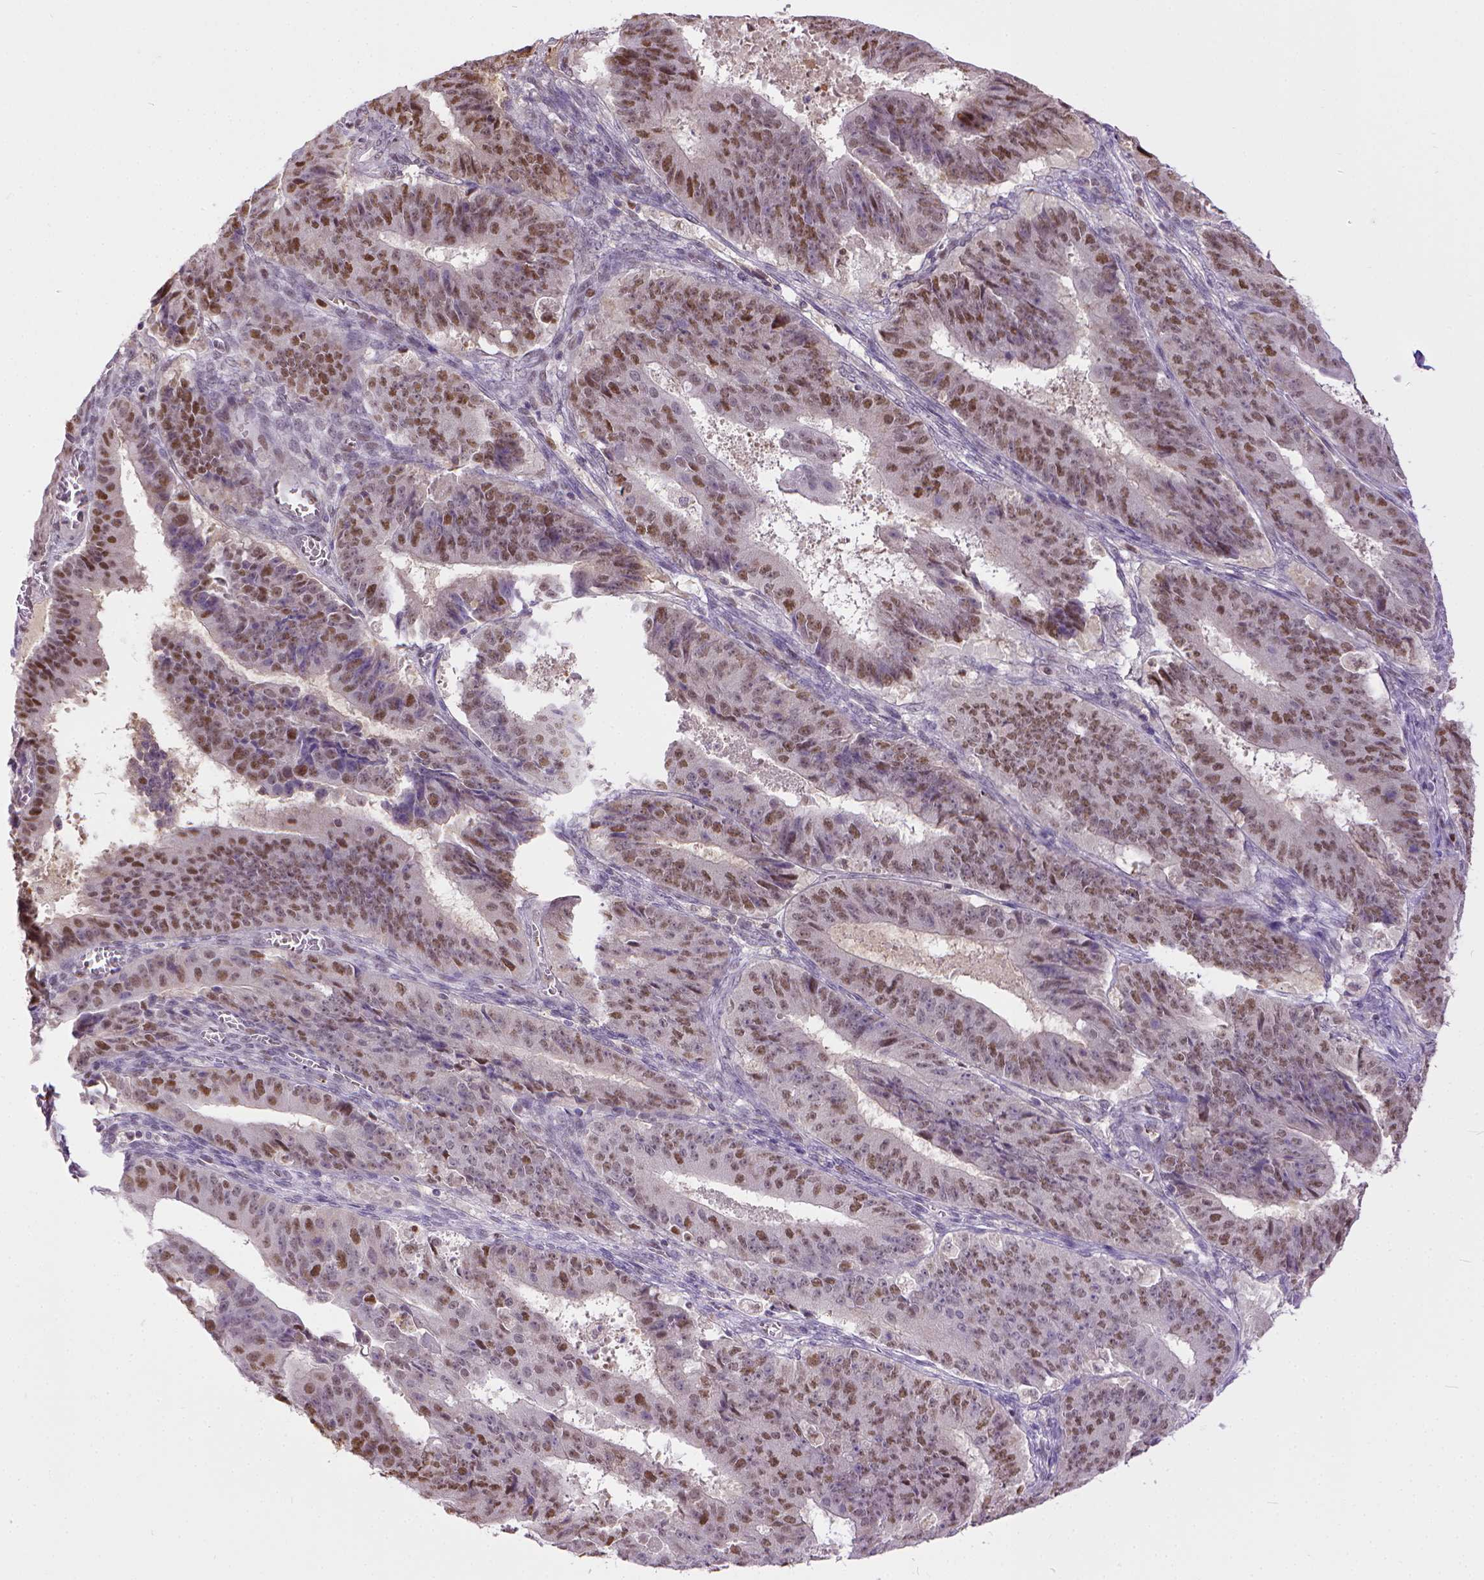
{"staining": {"intensity": "moderate", "quantity": ">75%", "location": "nuclear"}, "tissue": "ovarian cancer", "cell_type": "Tumor cells", "image_type": "cancer", "snomed": [{"axis": "morphology", "description": "Carcinoma, endometroid"}, {"axis": "topography", "description": "Ovary"}], "caption": "Immunohistochemistry of human ovarian cancer displays medium levels of moderate nuclear expression in about >75% of tumor cells. (DAB (3,3'-diaminobenzidine) = brown stain, brightfield microscopy at high magnification).", "gene": "ERCC1", "patient": {"sex": "female", "age": 42}}